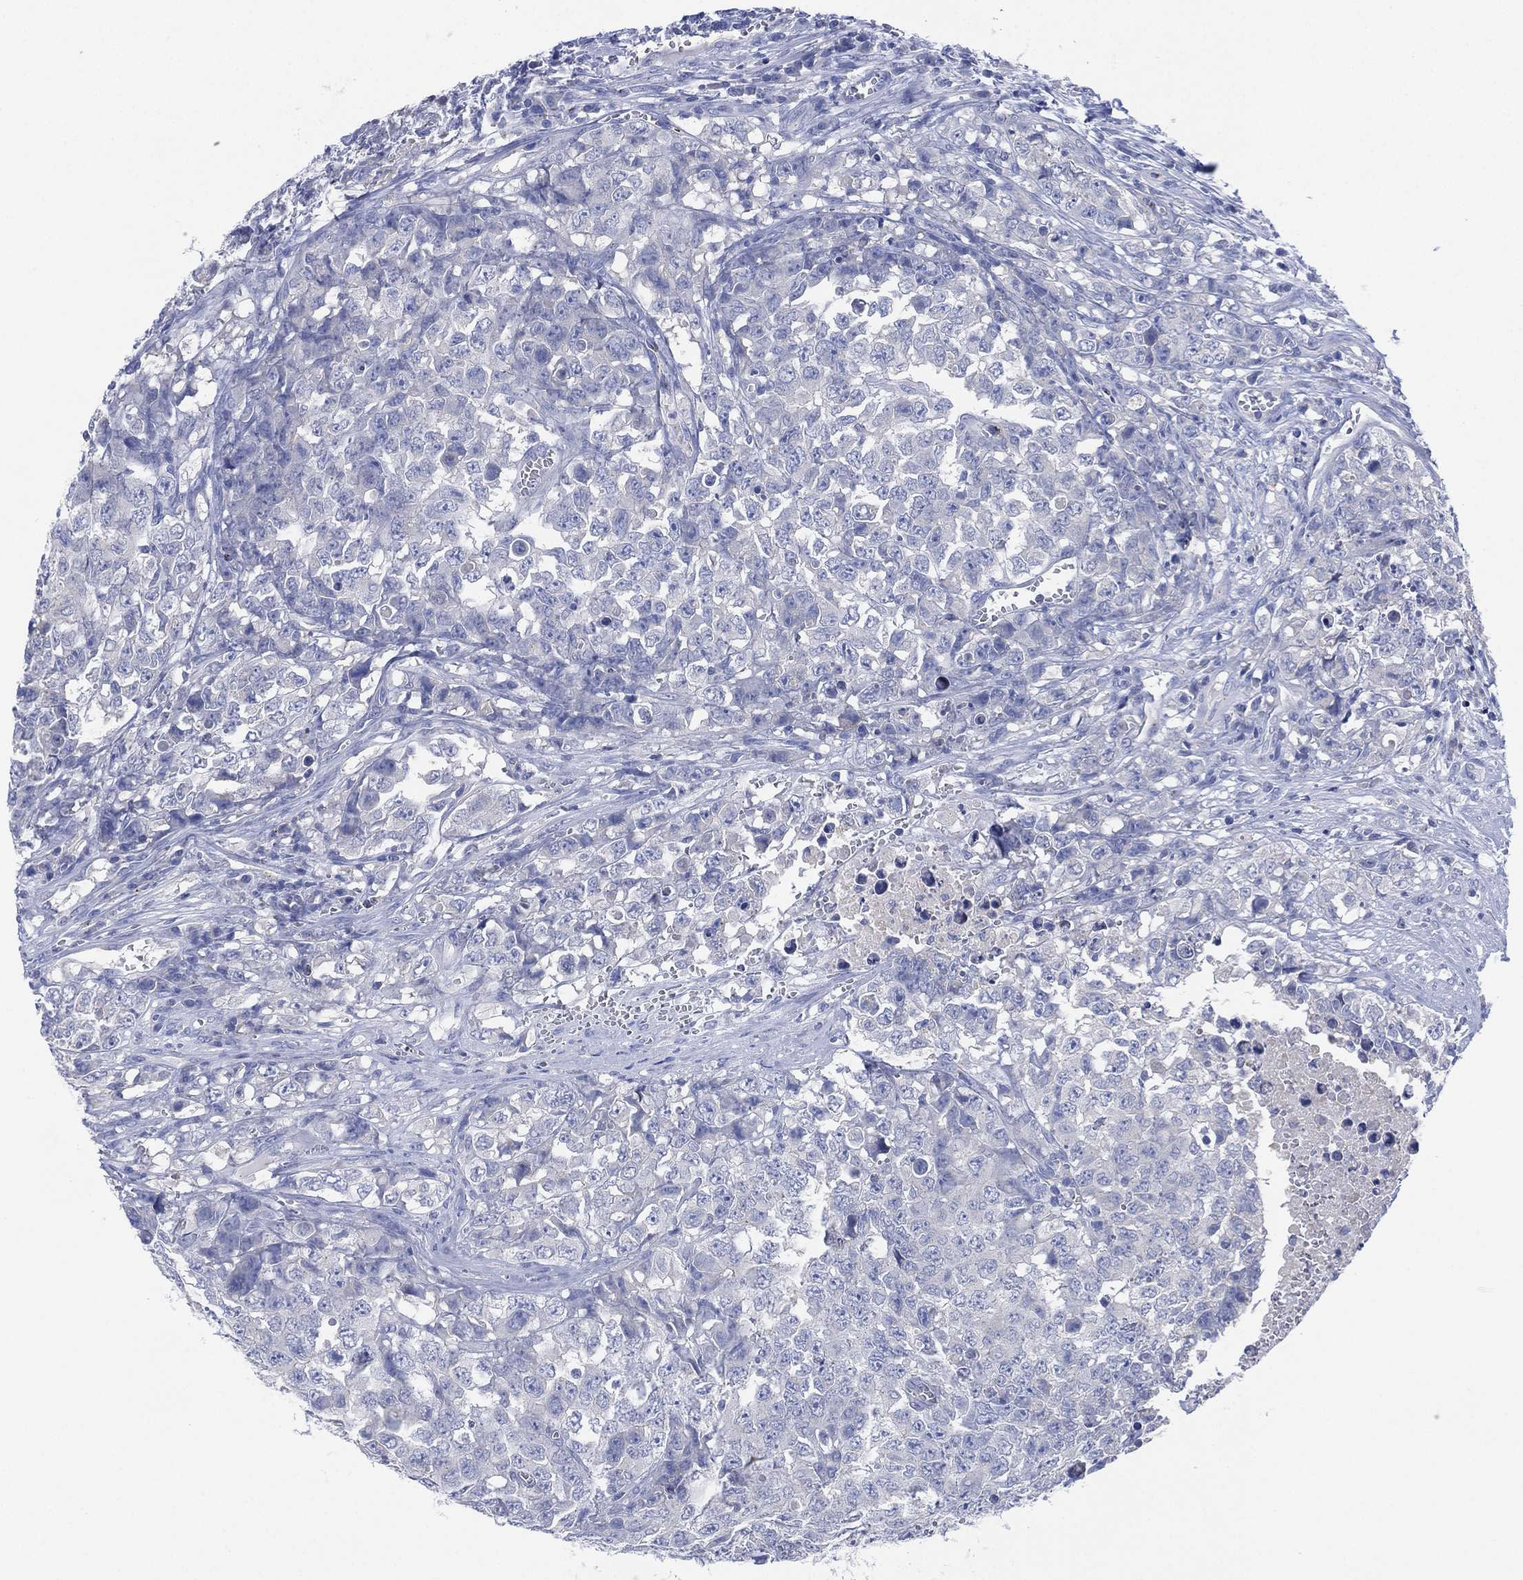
{"staining": {"intensity": "negative", "quantity": "none", "location": "none"}, "tissue": "testis cancer", "cell_type": "Tumor cells", "image_type": "cancer", "snomed": [{"axis": "morphology", "description": "Carcinoma, Embryonal, NOS"}, {"axis": "topography", "description": "Testis"}], "caption": "This is an immunohistochemistry image of human testis cancer. There is no expression in tumor cells.", "gene": "CHRNA3", "patient": {"sex": "male", "age": 23}}